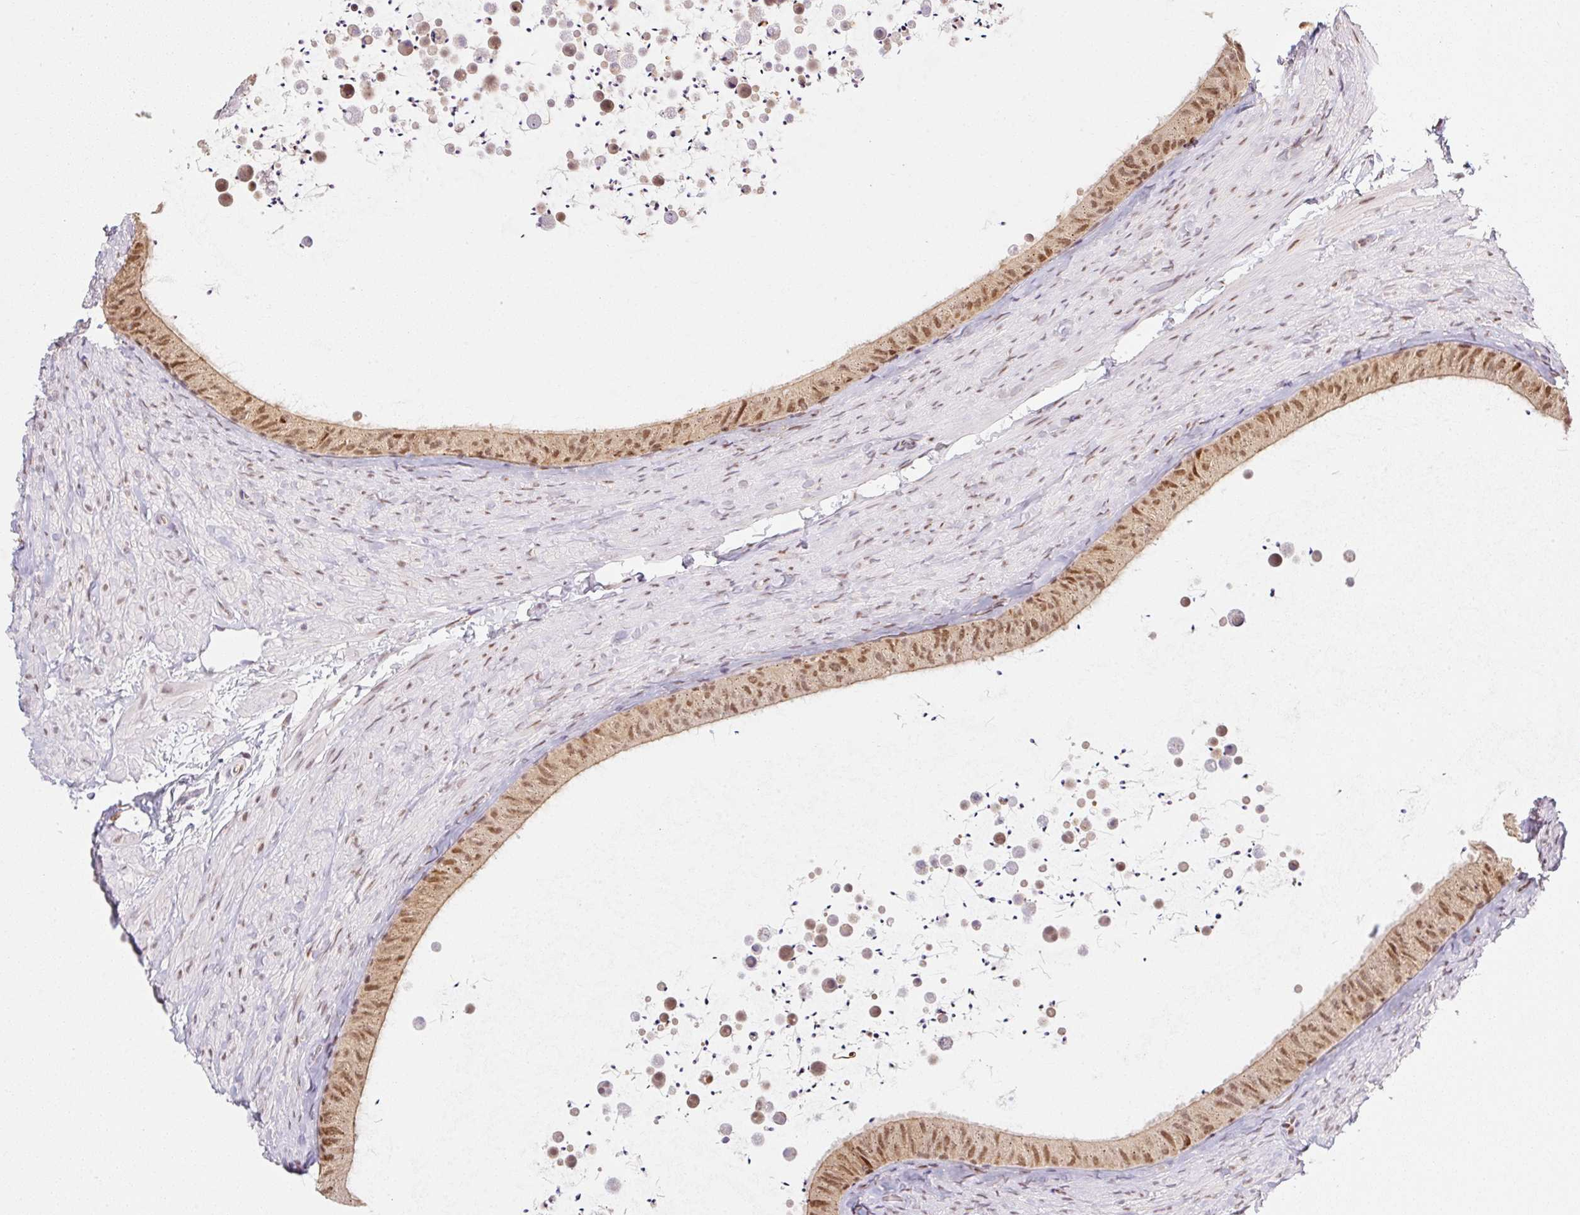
{"staining": {"intensity": "strong", "quantity": "25%-75%", "location": "nuclear"}, "tissue": "epididymis", "cell_type": "Glandular cells", "image_type": "normal", "snomed": [{"axis": "morphology", "description": "Normal tissue, NOS"}, {"axis": "topography", "description": "Epididymis, spermatic cord, NOS"}, {"axis": "topography", "description": "Epididymis"}], "caption": "Protein staining shows strong nuclear positivity in about 25%-75% of glandular cells in benign epididymis.", "gene": "GPR139", "patient": {"sex": "male", "age": 31}}